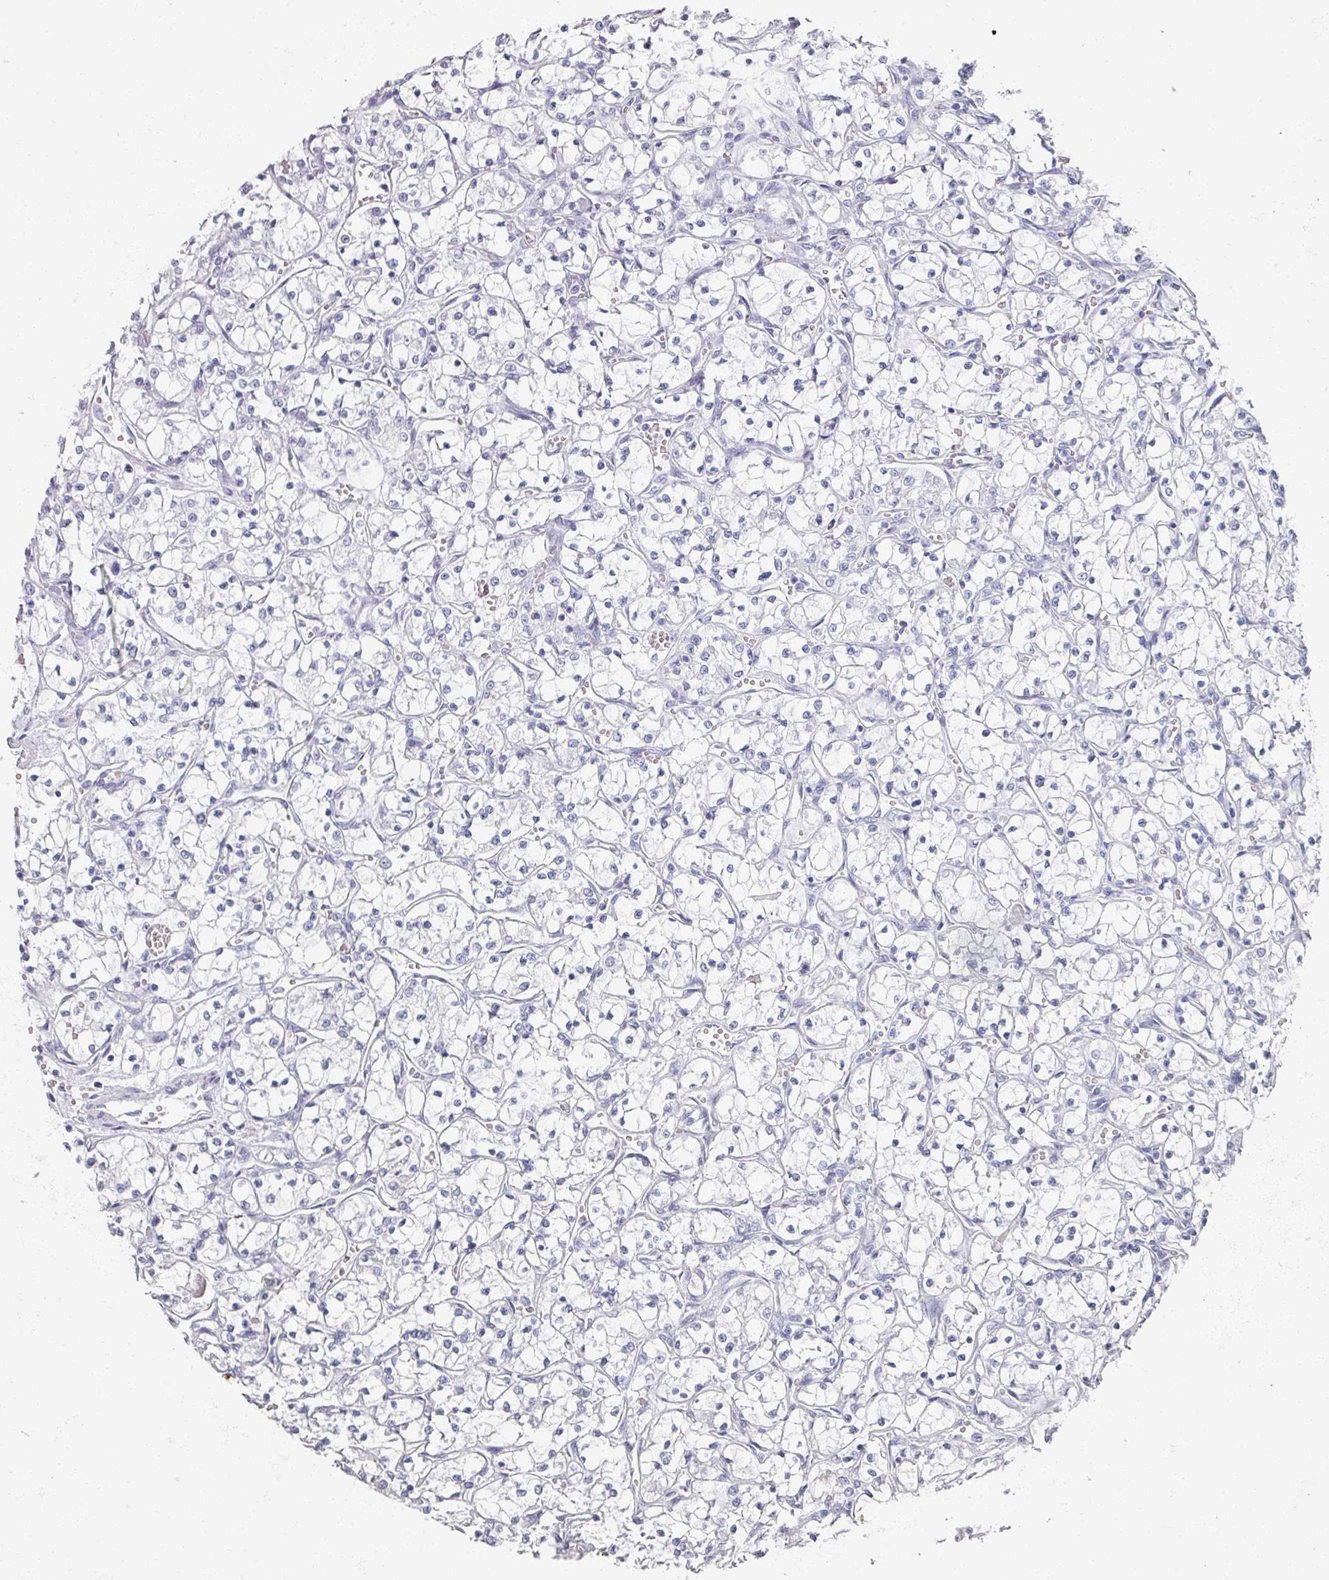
{"staining": {"intensity": "negative", "quantity": "none", "location": "none"}, "tissue": "renal cancer", "cell_type": "Tumor cells", "image_type": "cancer", "snomed": [{"axis": "morphology", "description": "Adenocarcinoma, NOS"}, {"axis": "topography", "description": "Kidney"}], "caption": "Histopathology image shows no protein positivity in tumor cells of adenocarcinoma (renal) tissue. (Brightfield microscopy of DAB (3,3'-diaminobenzidine) immunohistochemistry at high magnification).", "gene": "OMG", "patient": {"sex": "female", "age": 69}}